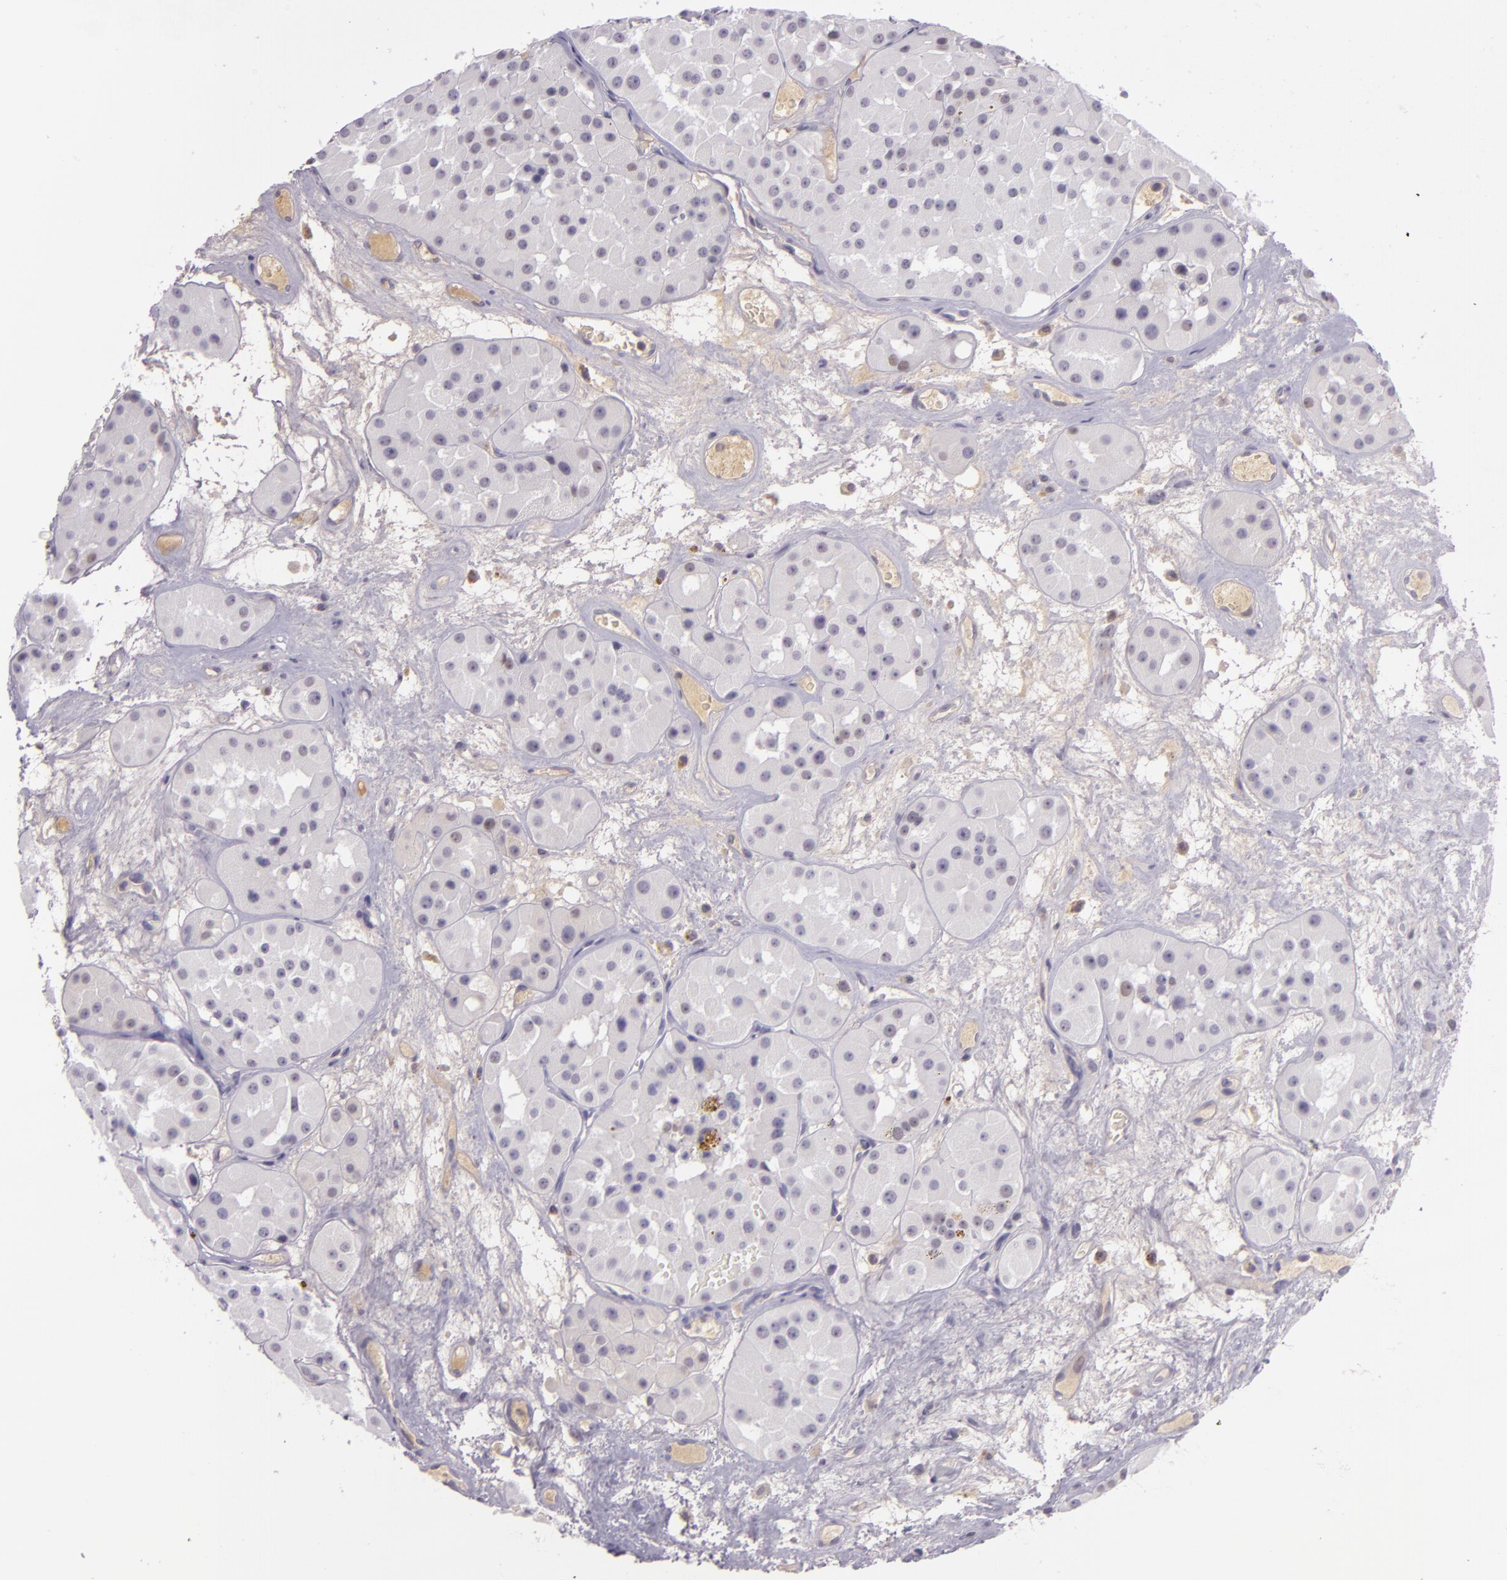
{"staining": {"intensity": "negative", "quantity": "none", "location": "none"}, "tissue": "renal cancer", "cell_type": "Tumor cells", "image_type": "cancer", "snomed": [{"axis": "morphology", "description": "Adenocarcinoma, uncertain malignant potential"}, {"axis": "topography", "description": "Kidney"}], "caption": "Tumor cells are negative for protein expression in human renal cancer (adenocarcinoma,  uncertain malignant potential). (Stains: DAB immunohistochemistry with hematoxylin counter stain, Microscopy: brightfield microscopy at high magnification).", "gene": "CHEK2", "patient": {"sex": "male", "age": 63}}